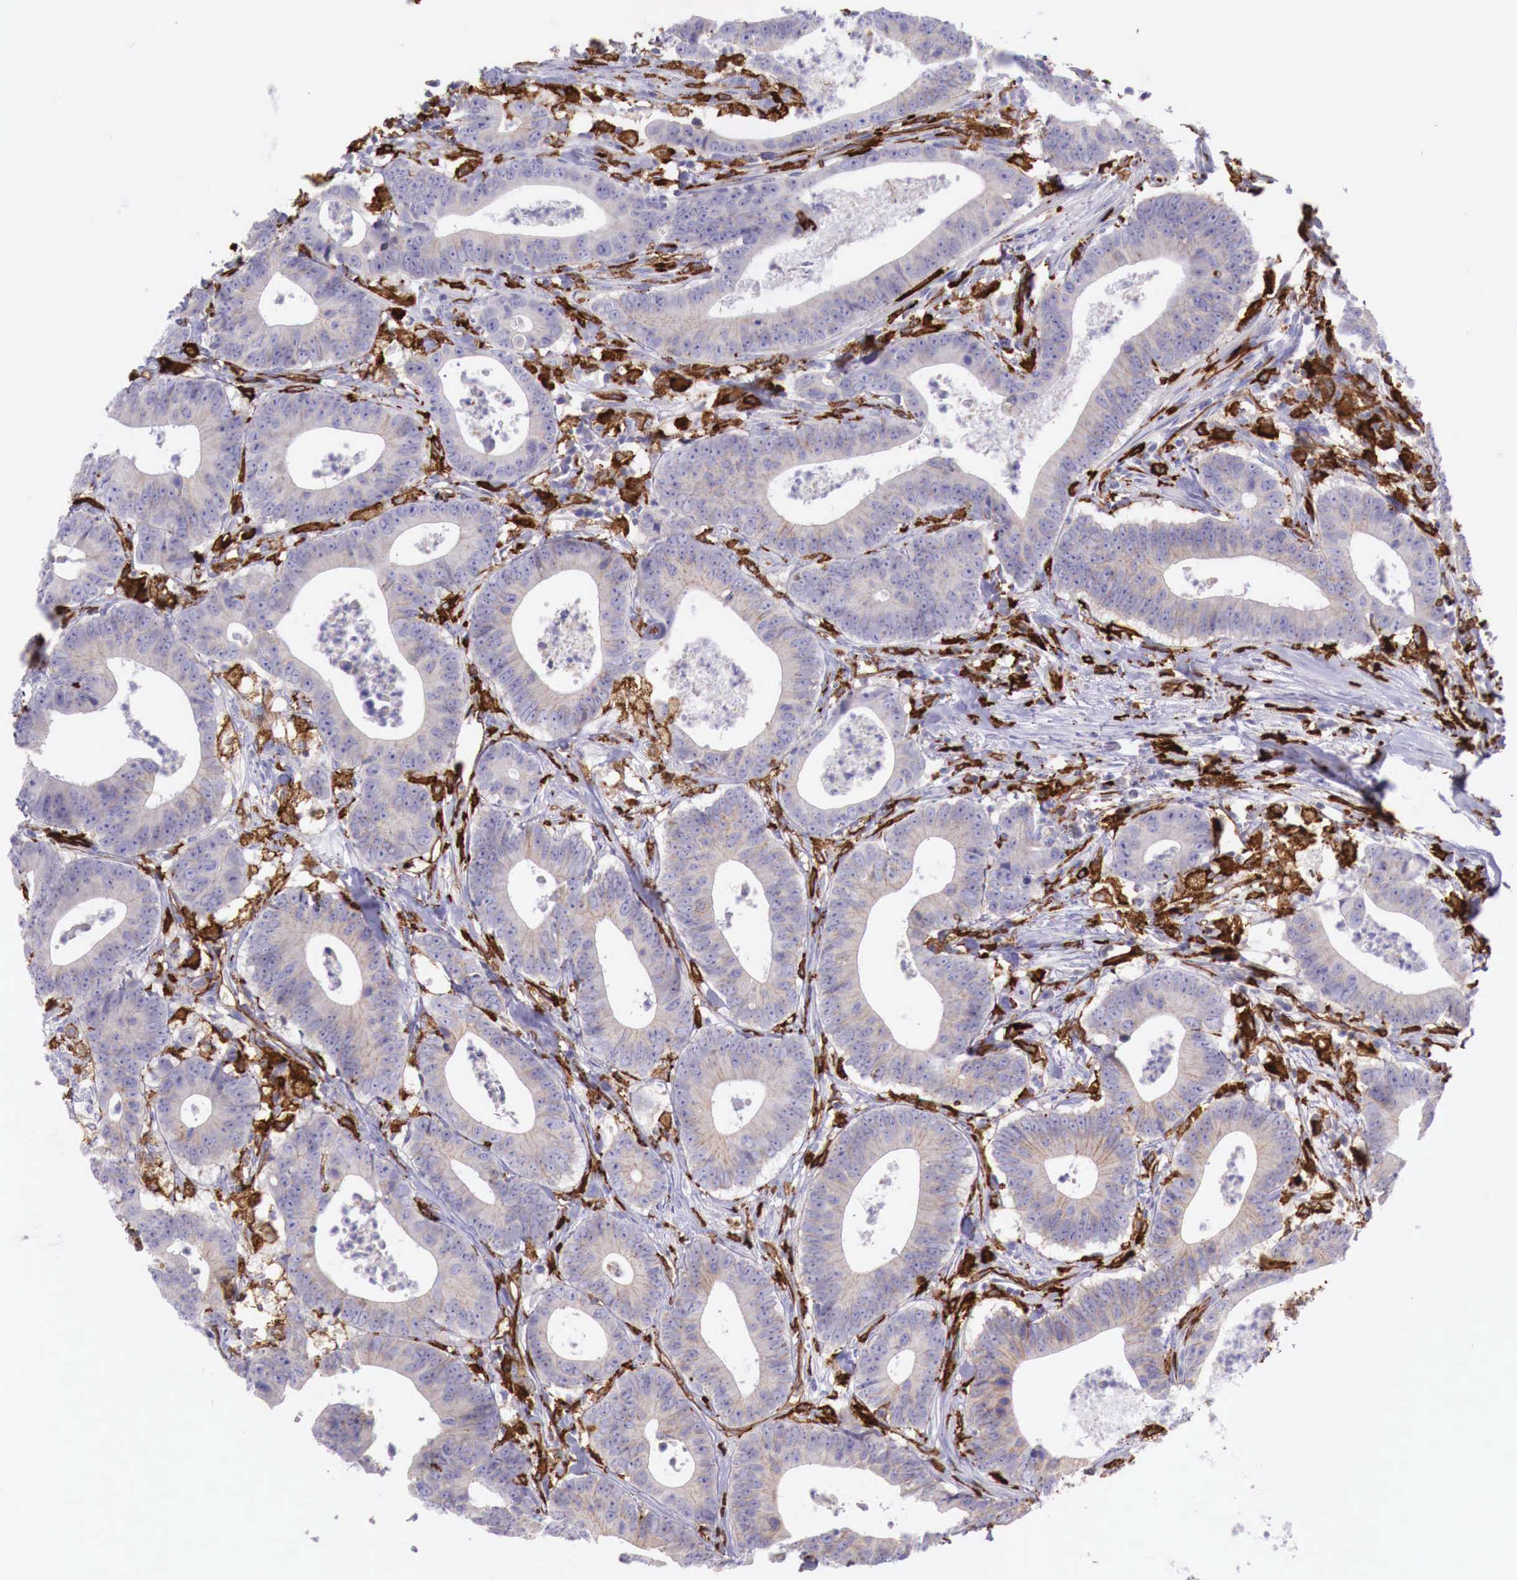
{"staining": {"intensity": "weak", "quantity": "<25%", "location": "cytoplasmic/membranous"}, "tissue": "colorectal cancer", "cell_type": "Tumor cells", "image_type": "cancer", "snomed": [{"axis": "morphology", "description": "Adenocarcinoma, NOS"}, {"axis": "topography", "description": "Colon"}], "caption": "This micrograph is of adenocarcinoma (colorectal) stained with IHC to label a protein in brown with the nuclei are counter-stained blue. There is no staining in tumor cells.", "gene": "MSR1", "patient": {"sex": "male", "age": 55}}